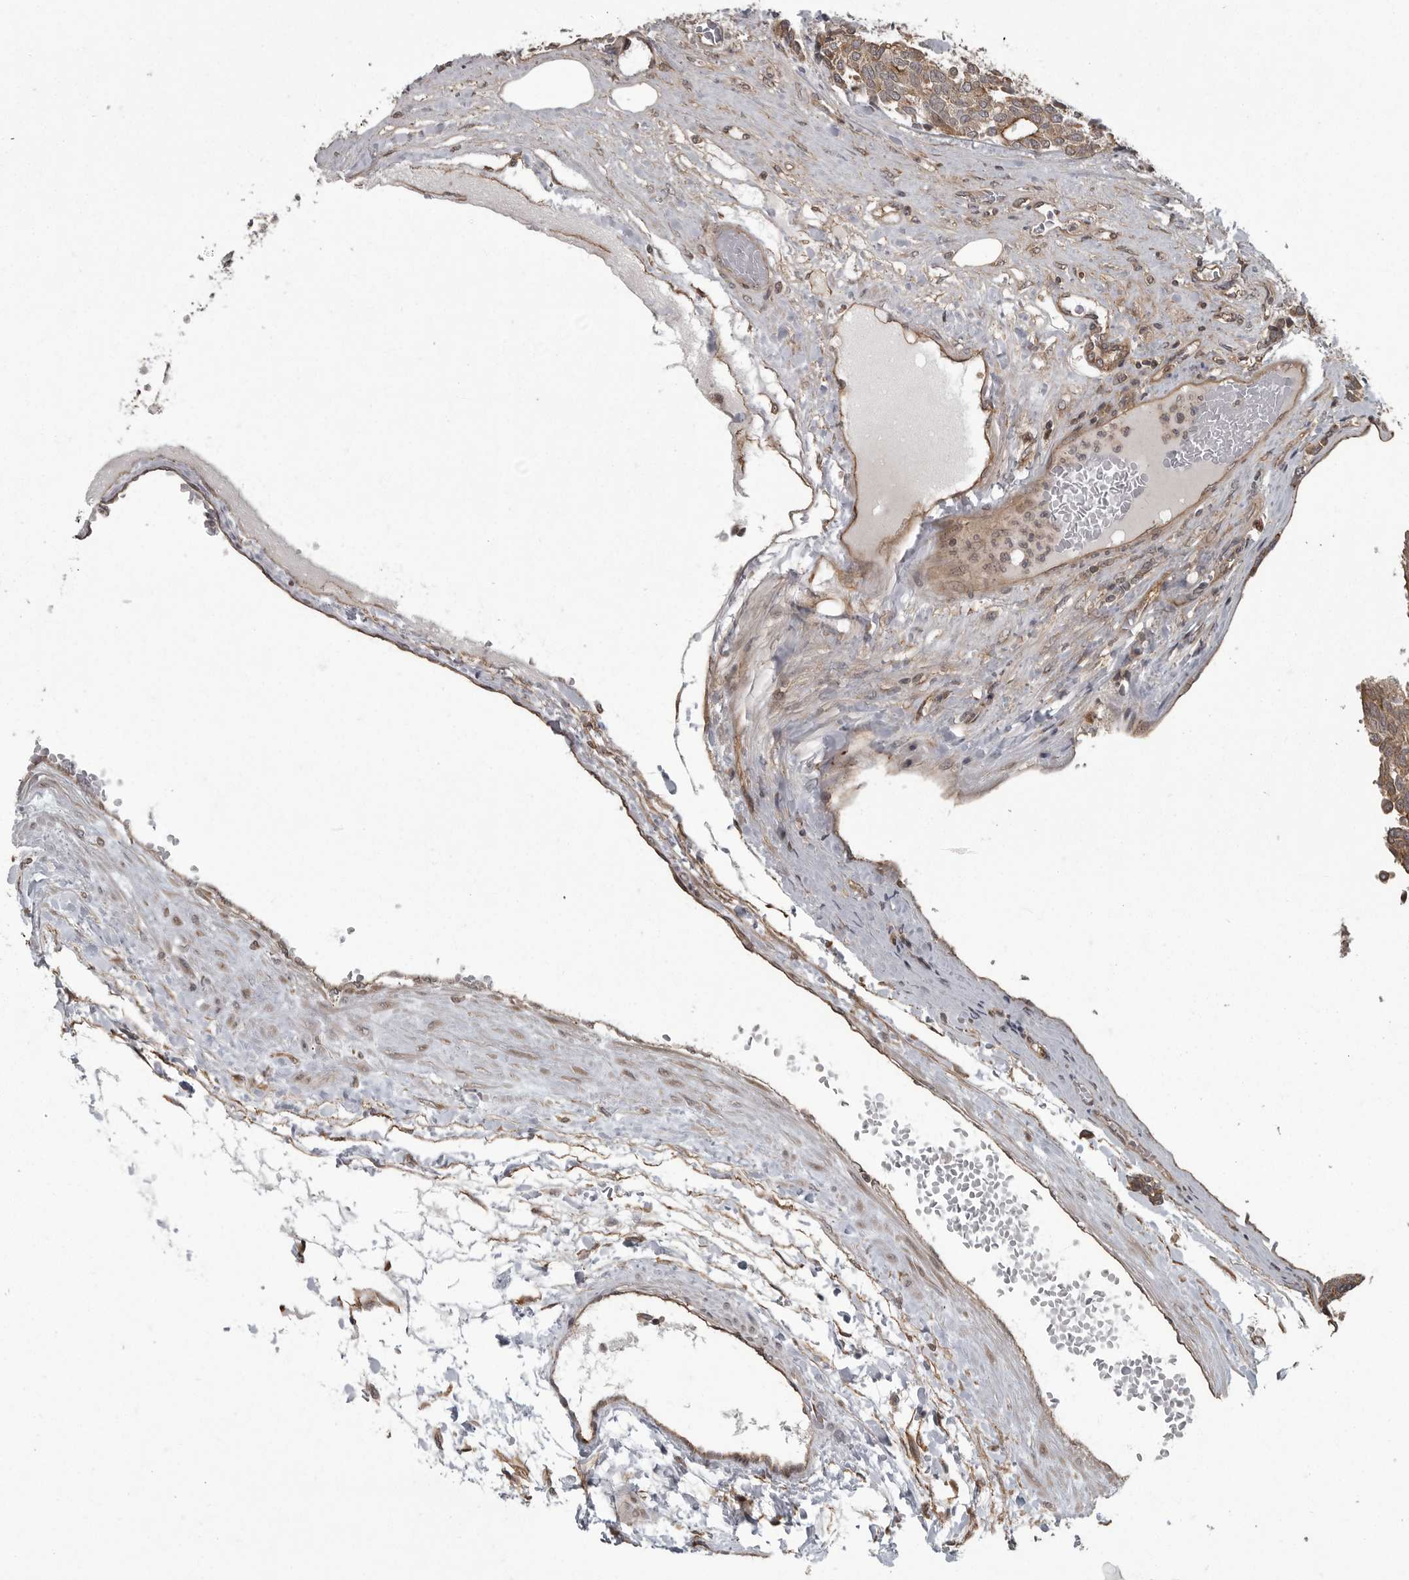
{"staining": {"intensity": "moderate", "quantity": "25%-75%", "location": "cytoplasmic/membranous"}, "tissue": "carcinoid", "cell_type": "Tumor cells", "image_type": "cancer", "snomed": [{"axis": "morphology", "description": "Carcinoid, malignant, NOS"}, {"axis": "topography", "description": "Pancreas"}], "caption": "Protein expression analysis of carcinoid (malignant) shows moderate cytoplasmic/membranous staining in approximately 25%-75% of tumor cells.", "gene": "DNAJC8", "patient": {"sex": "female", "age": 54}}